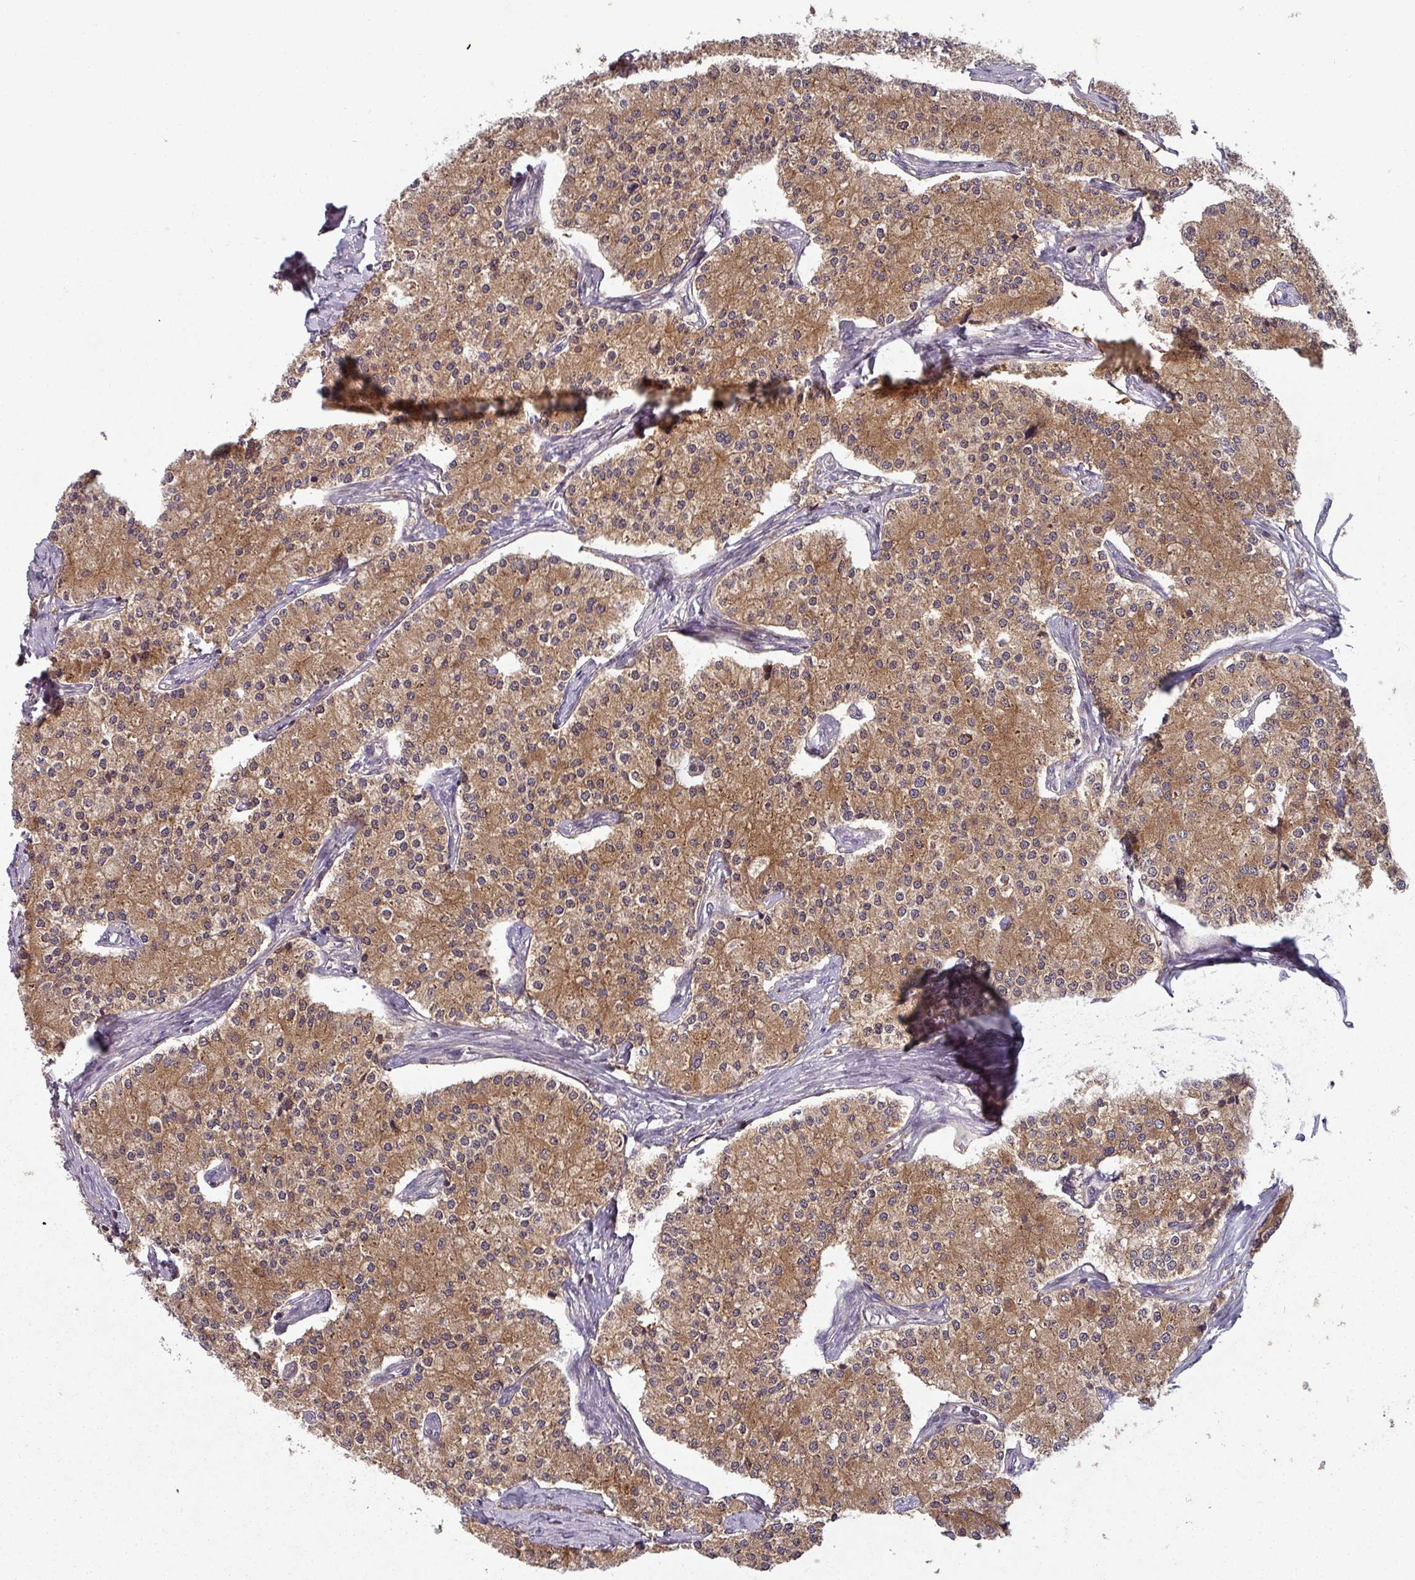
{"staining": {"intensity": "moderate", "quantity": ">75%", "location": "cytoplasmic/membranous"}, "tissue": "carcinoid", "cell_type": "Tumor cells", "image_type": "cancer", "snomed": [{"axis": "morphology", "description": "Carcinoid, malignant, NOS"}, {"axis": "topography", "description": "Colon"}], "caption": "Immunohistochemistry of human carcinoid shows medium levels of moderate cytoplasmic/membranous staining in approximately >75% of tumor cells. (Stains: DAB (3,3'-diaminobenzidine) in brown, nuclei in blue, Microscopy: brightfield microscopy at high magnification).", "gene": "GSKIP", "patient": {"sex": "female", "age": 52}}